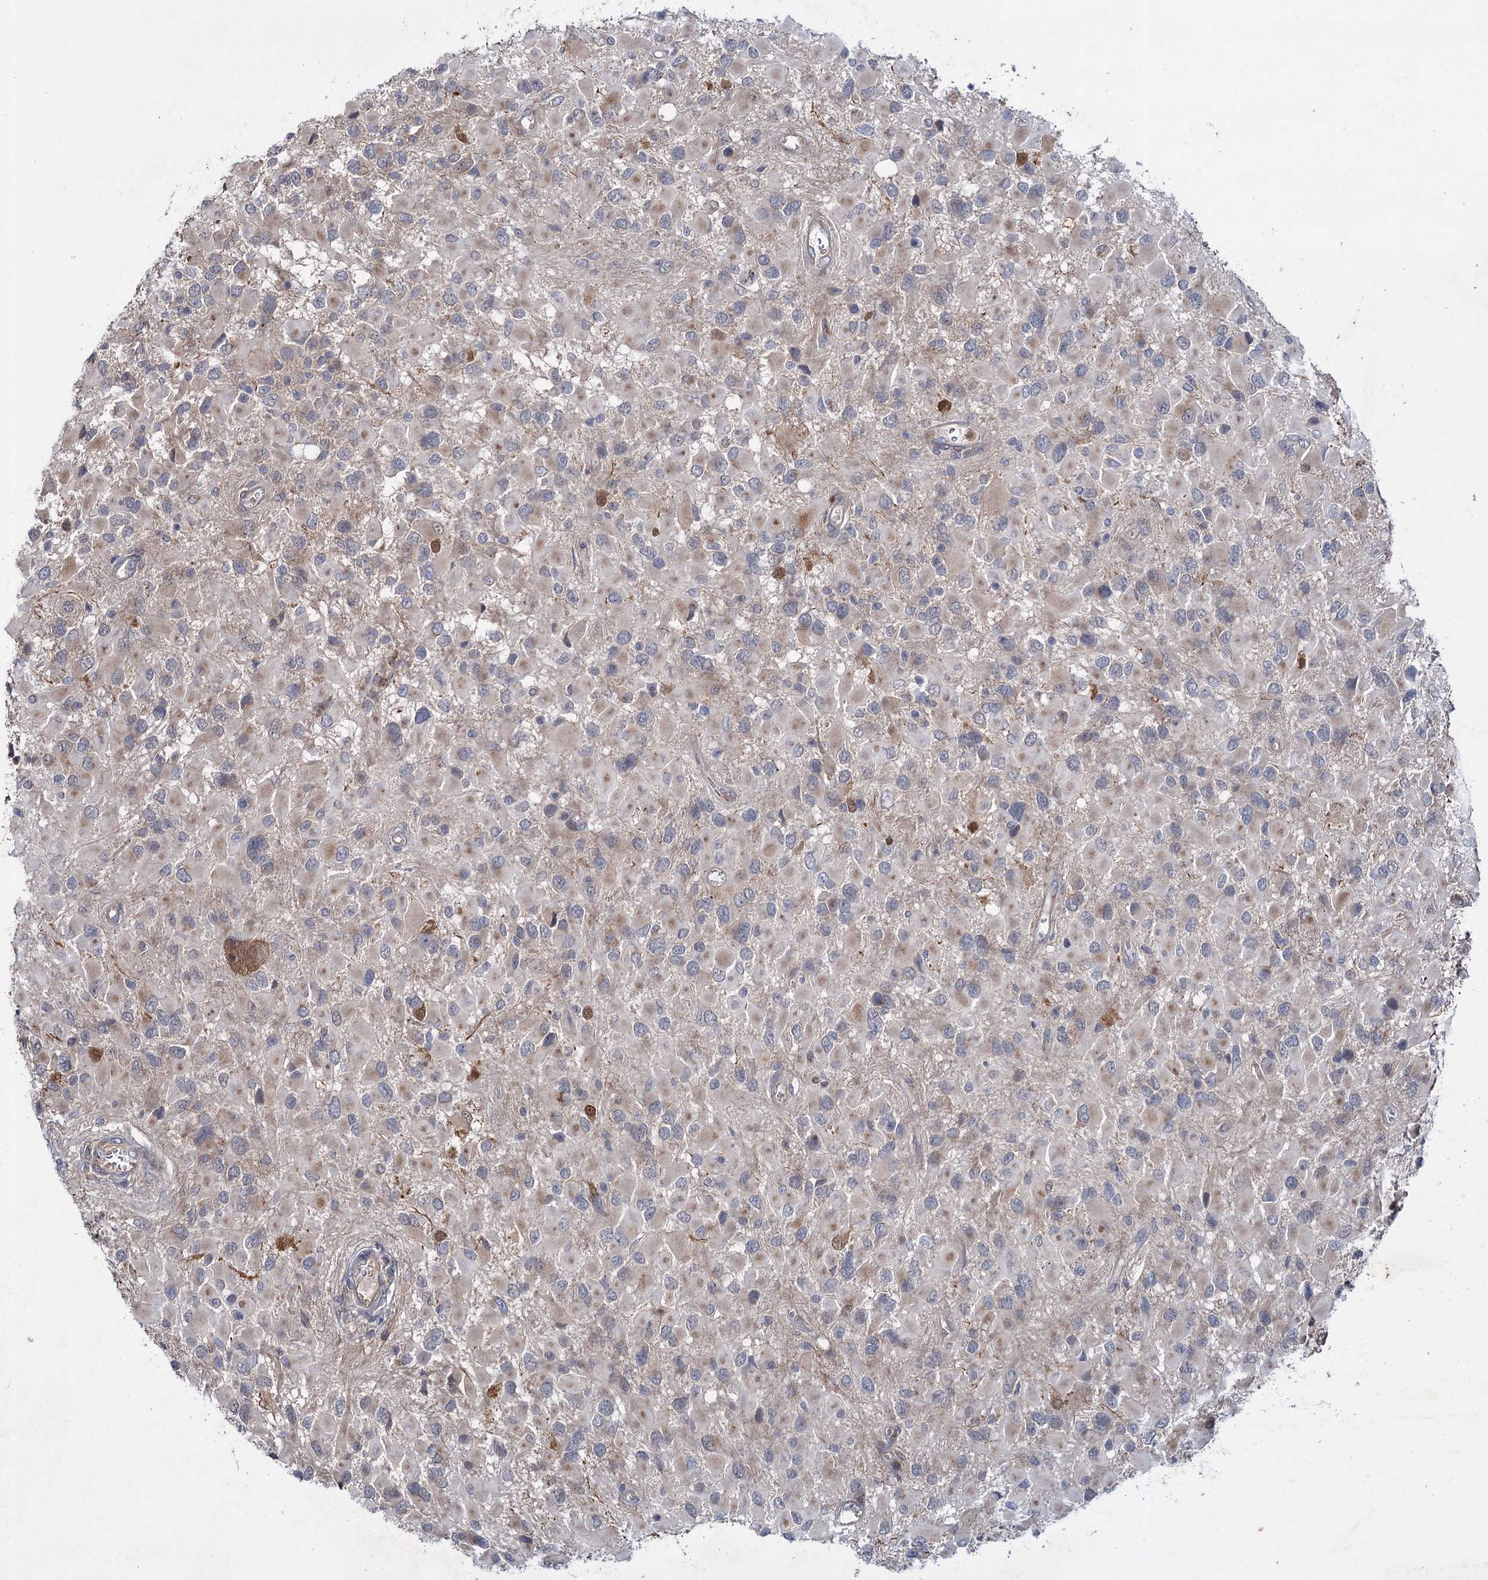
{"staining": {"intensity": "weak", "quantity": "<25%", "location": "cytoplasmic/membranous"}, "tissue": "glioma", "cell_type": "Tumor cells", "image_type": "cancer", "snomed": [{"axis": "morphology", "description": "Glioma, malignant, High grade"}, {"axis": "topography", "description": "Brain"}], "caption": "IHC histopathology image of high-grade glioma (malignant) stained for a protein (brown), which reveals no staining in tumor cells. Nuclei are stained in blue.", "gene": "PTPN3", "patient": {"sex": "male", "age": 53}}